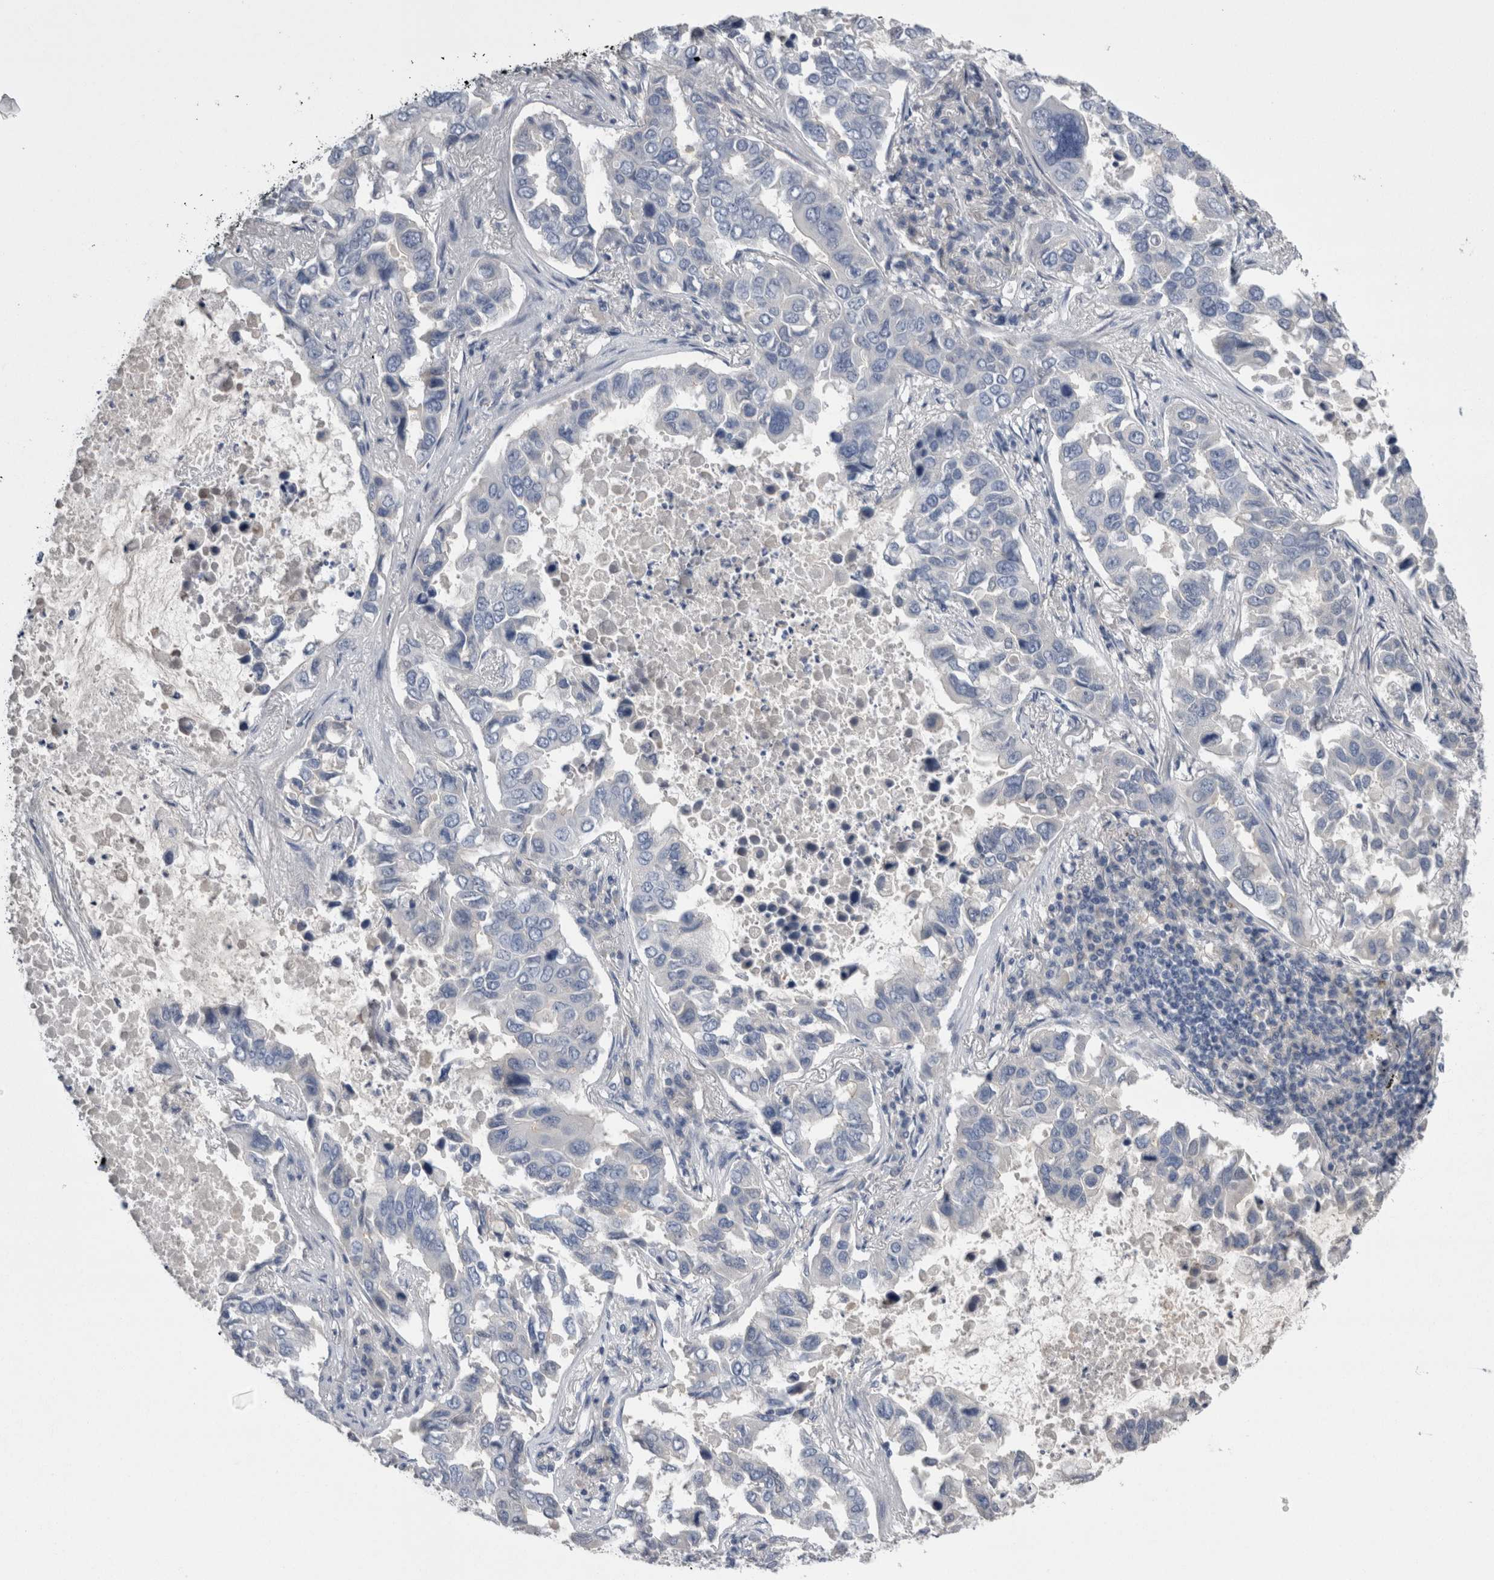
{"staining": {"intensity": "negative", "quantity": "none", "location": "none"}, "tissue": "lung cancer", "cell_type": "Tumor cells", "image_type": "cancer", "snomed": [{"axis": "morphology", "description": "Adenocarcinoma, NOS"}, {"axis": "topography", "description": "Lung"}], "caption": "High power microscopy image of an IHC photomicrograph of lung adenocarcinoma, revealing no significant staining in tumor cells. Brightfield microscopy of immunohistochemistry (IHC) stained with DAB (3,3'-diaminobenzidine) (brown) and hematoxylin (blue), captured at high magnification.", "gene": "REG1A", "patient": {"sex": "male", "age": 64}}